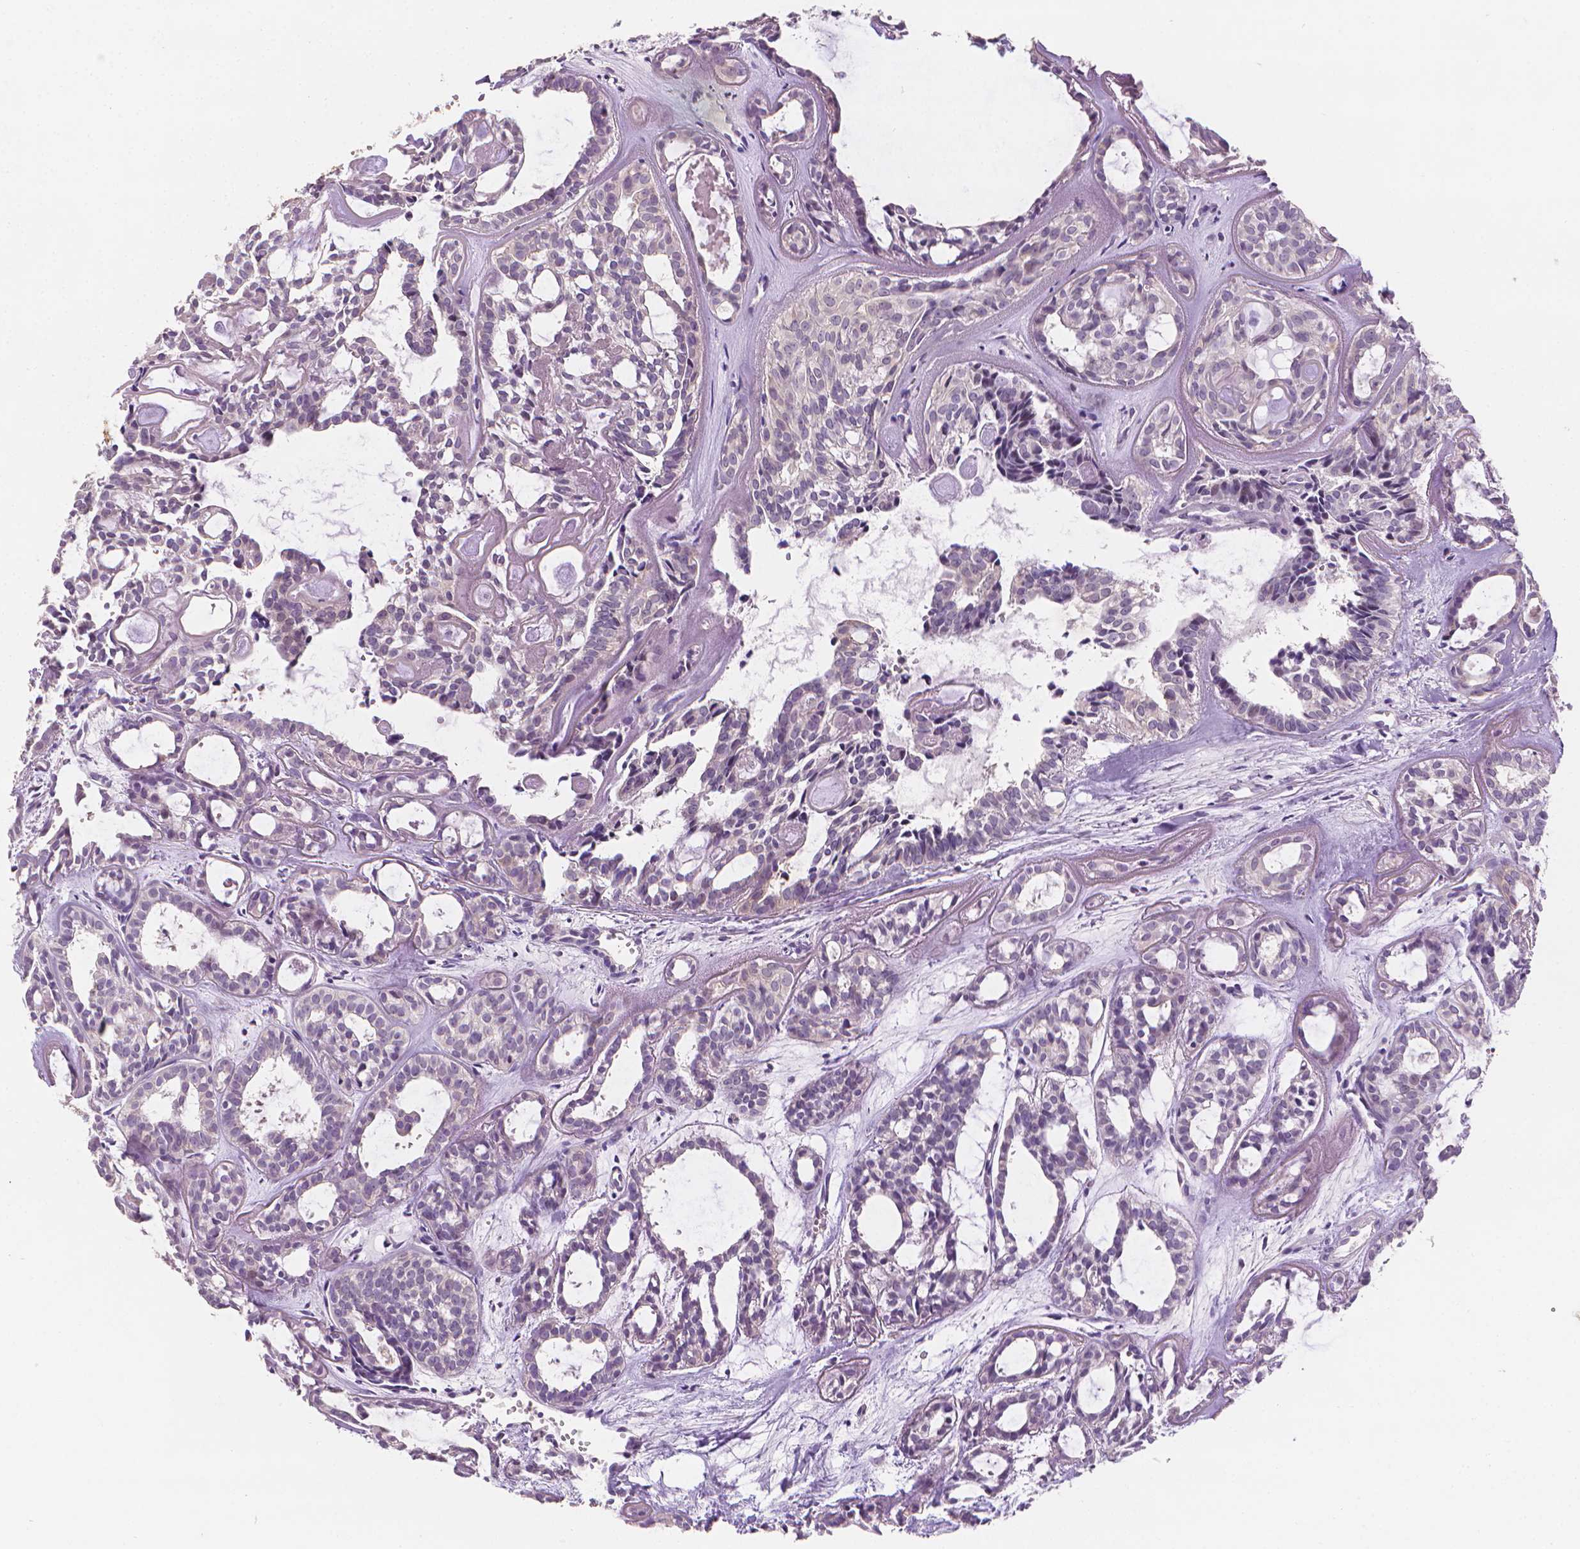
{"staining": {"intensity": "negative", "quantity": "none", "location": "none"}, "tissue": "head and neck cancer", "cell_type": "Tumor cells", "image_type": "cancer", "snomed": [{"axis": "morphology", "description": "Adenocarcinoma, NOS"}, {"axis": "topography", "description": "Head-Neck"}], "caption": "Immunohistochemistry (IHC) histopathology image of neoplastic tissue: adenocarcinoma (head and neck) stained with DAB (3,3'-diaminobenzidine) displays no significant protein expression in tumor cells. Brightfield microscopy of immunohistochemistry stained with DAB (brown) and hematoxylin (blue), captured at high magnification.", "gene": "FASN", "patient": {"sex": "female", "age": 62}}